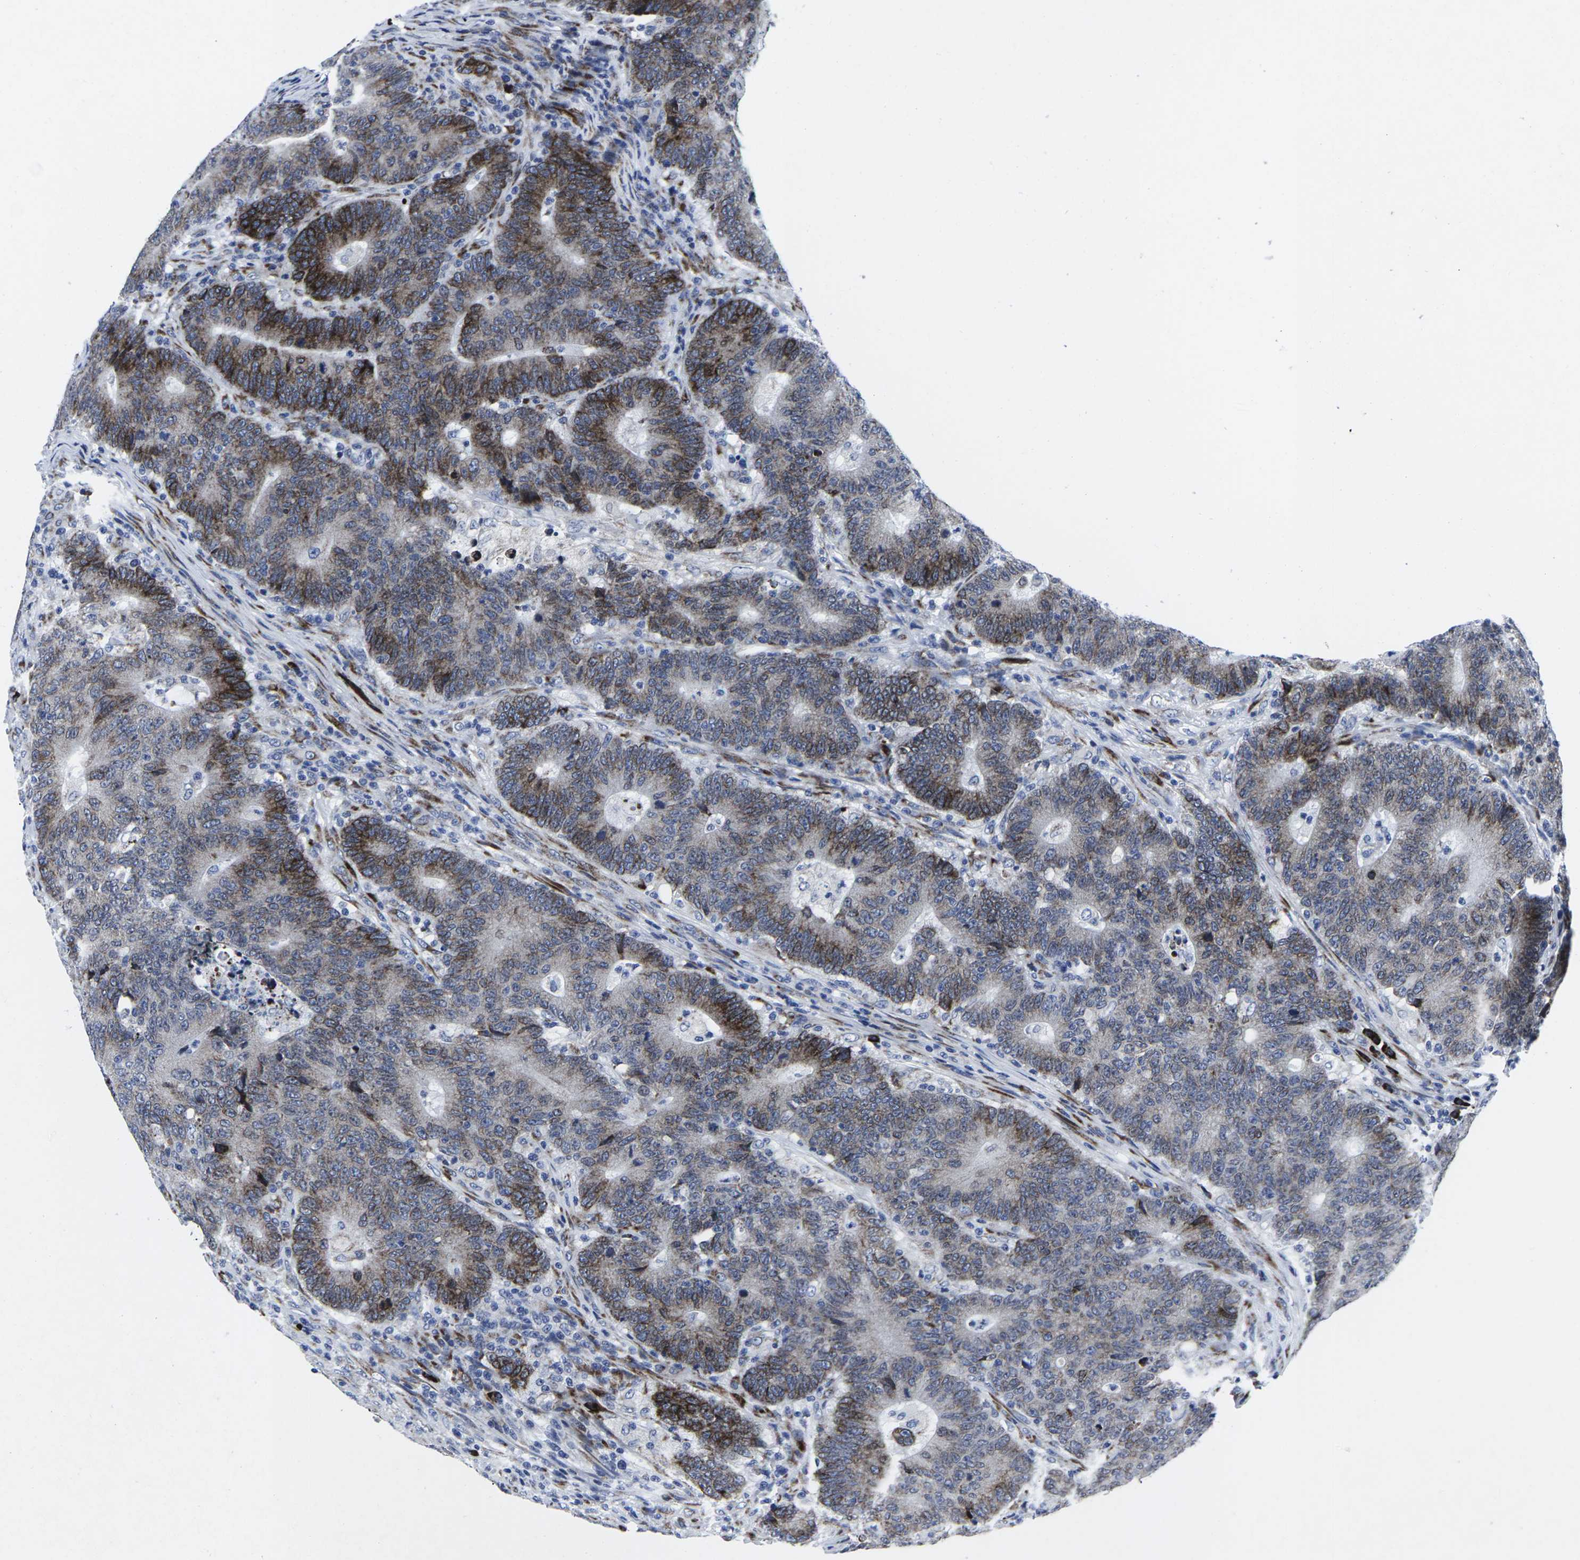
{"staining": {"intensity": "moderate", "quantity": ">75%", "location": "cytoplasmic/membranous"}, "tissue": "colorectal cancer", "cell_type": "Tumor cells", "image_type": "cancer", "snomed": [{"axis": "morphology", "description": "Normal tissue, NOS"}, {"axis": "morphology", "description": "Adenocarcinoma, NOS"}, {"axis": "topography", "description": "Colon"}], "caption": "A micrograph showing moderate cytoplasmic/membranous expression in approximately >75% of tumor cells in colorectal cancer, as visualized by brown immunohistochemical staining.", "gene": "RPN1", "patient": {"sex": "female", "age": 75}}